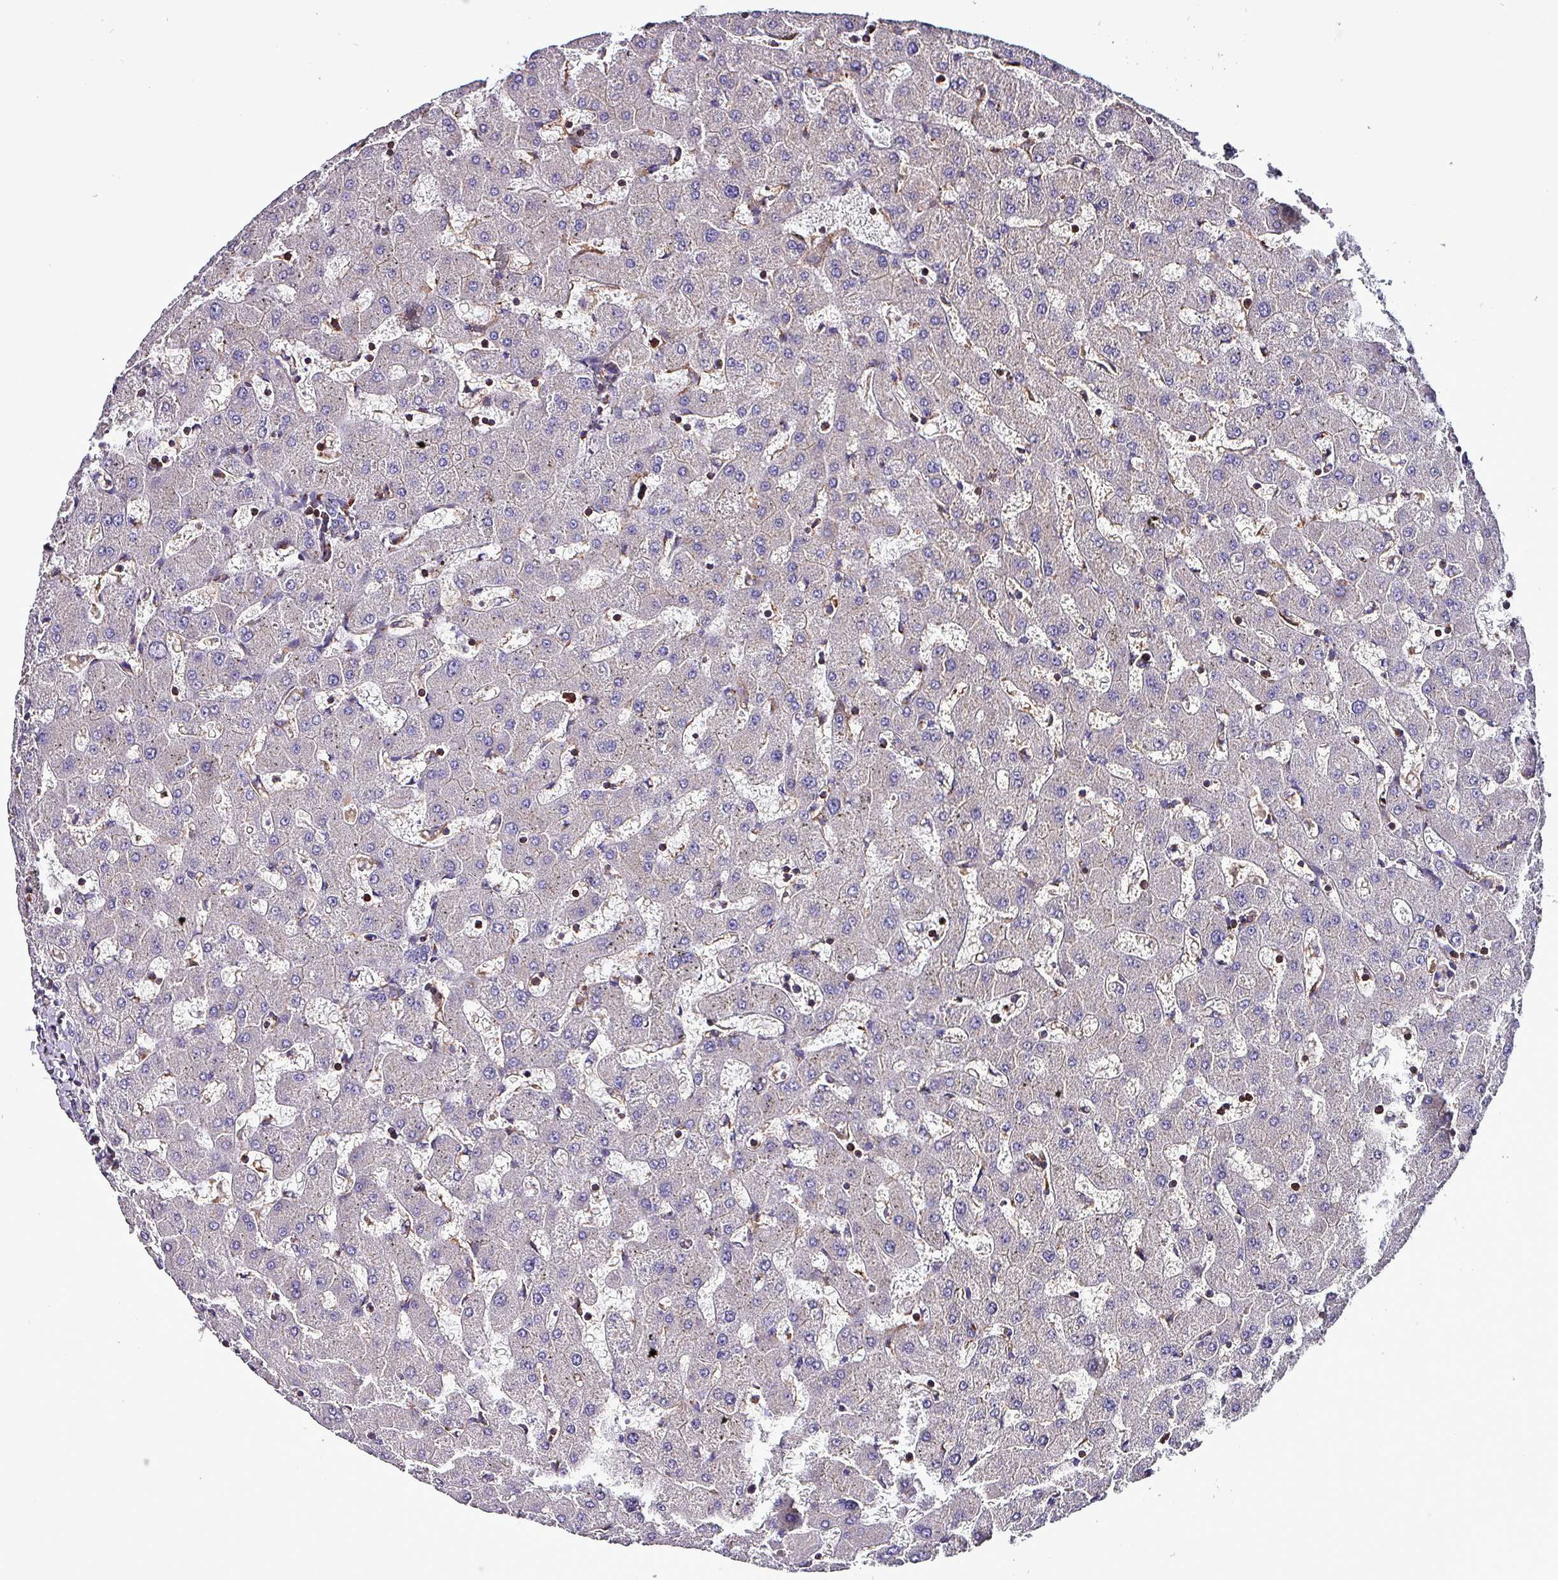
{"staining": {"intensity": "negative", "quantity": "none", "location": "none"}, "tissue": "liver", "cell_type": "Cholangiocytes", "image_type": "normal", "snomed": [{"axis": "morphology", "description": "Normal tissue, NOS"}, {"axis": "topography", "description": "Liver"}], "caption": "A high-resolution photomicrograph shows IHC staining of unremarkable liver, which displays no significant expression in cholangiocytes. (IHC, brightfield microscopy, high magnification).", "gene": "VAMP4", "patient": {"sex": "female", "age": 63}}